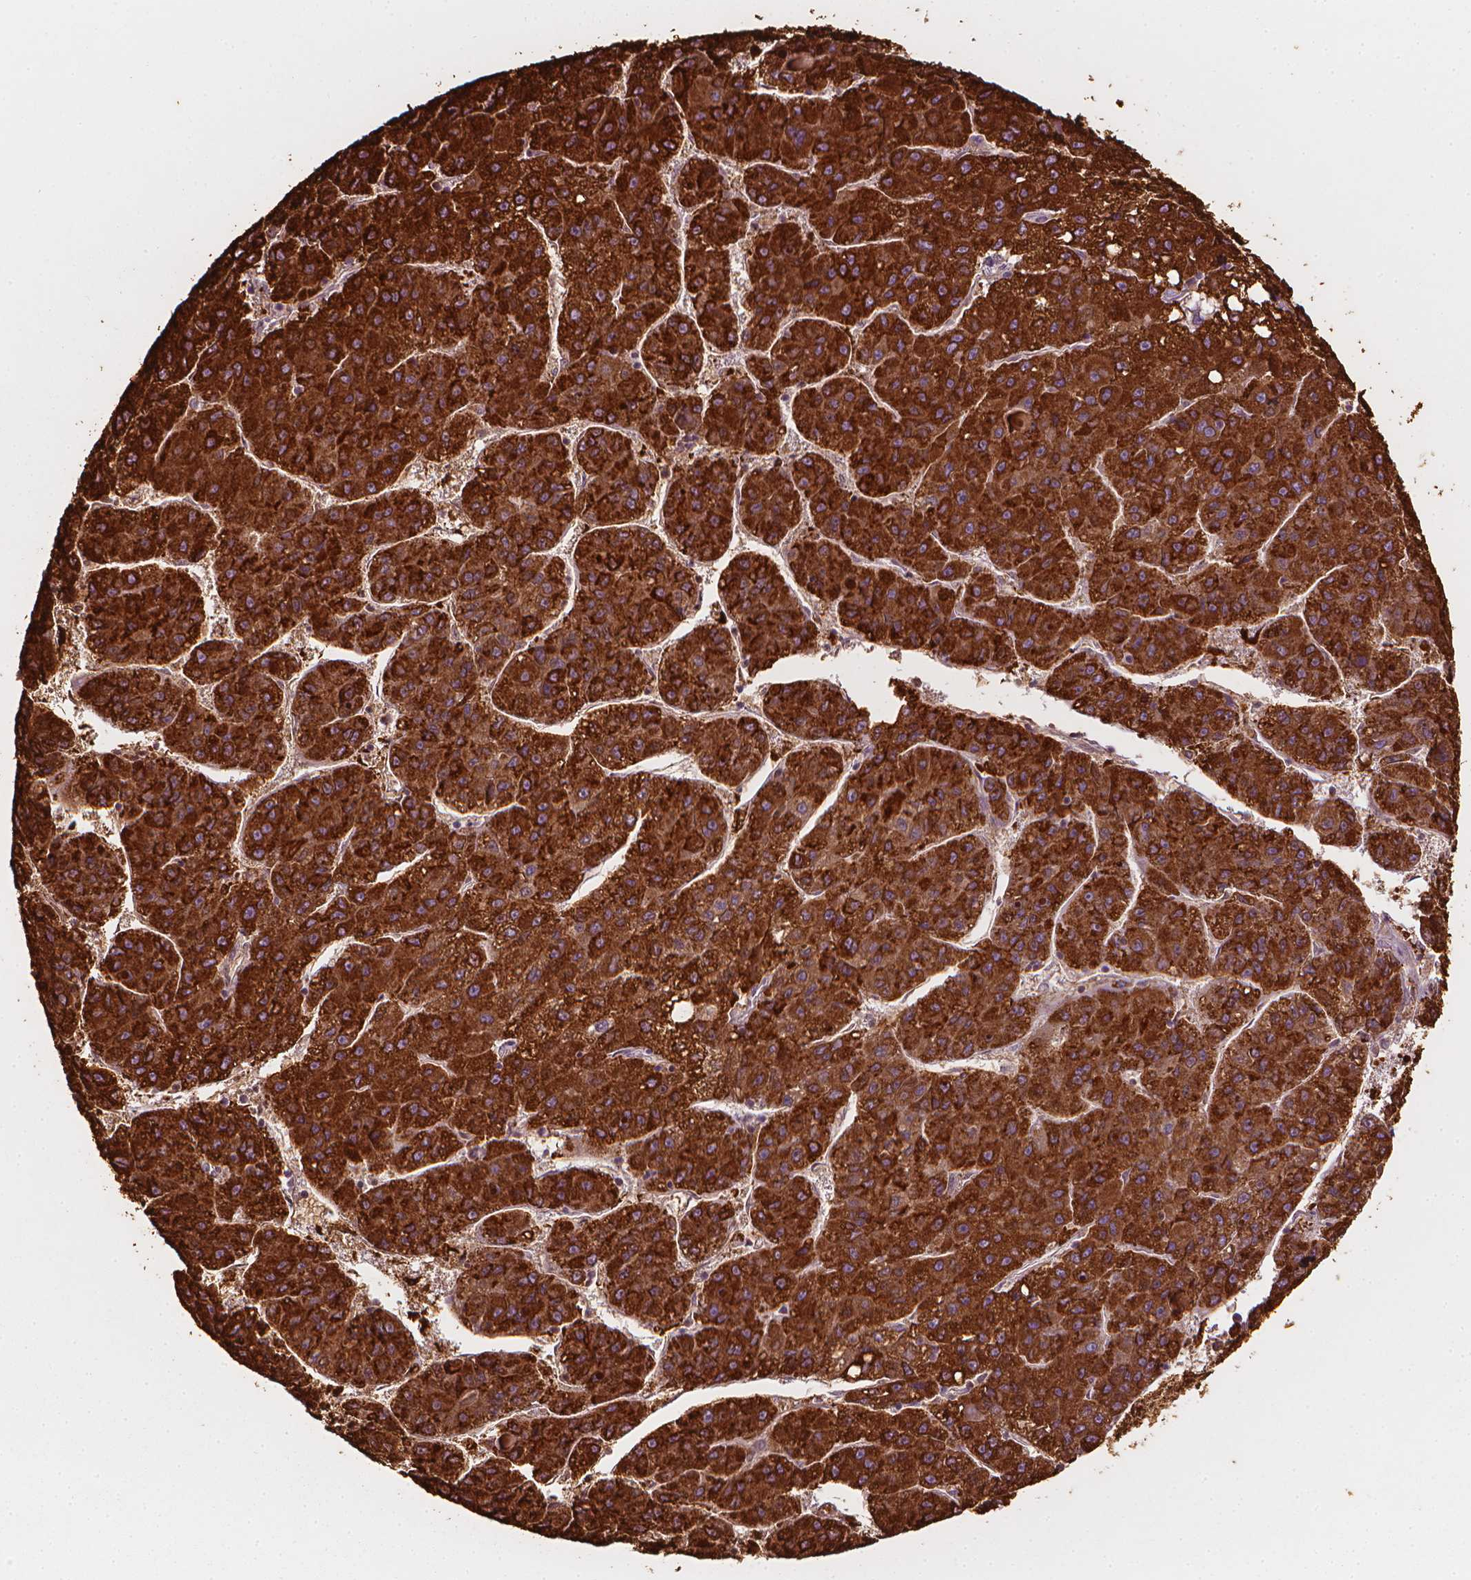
{"staining": {"intensity": "strong", "quantity": ">75%", "location": "cytoplasmic/membranous"}, "tissue": "liver cancer", "cell_type": "Tumor cells", "image_type": "cancer", "snomed": [{"axis": "morphology", "description": "Carcinoma, Hepatocellular, NOS"}, {"axis": "topography", "description": "Liver"}], "caption": "Tumor cells demonstrate high levels of strong cytoplasmic/membranous positivity in approximately >75% of cells in human liver cancer (hepatocellular carcinoma).", "gene": "CES1", "patient": {"sex": "female", "age": 82}}